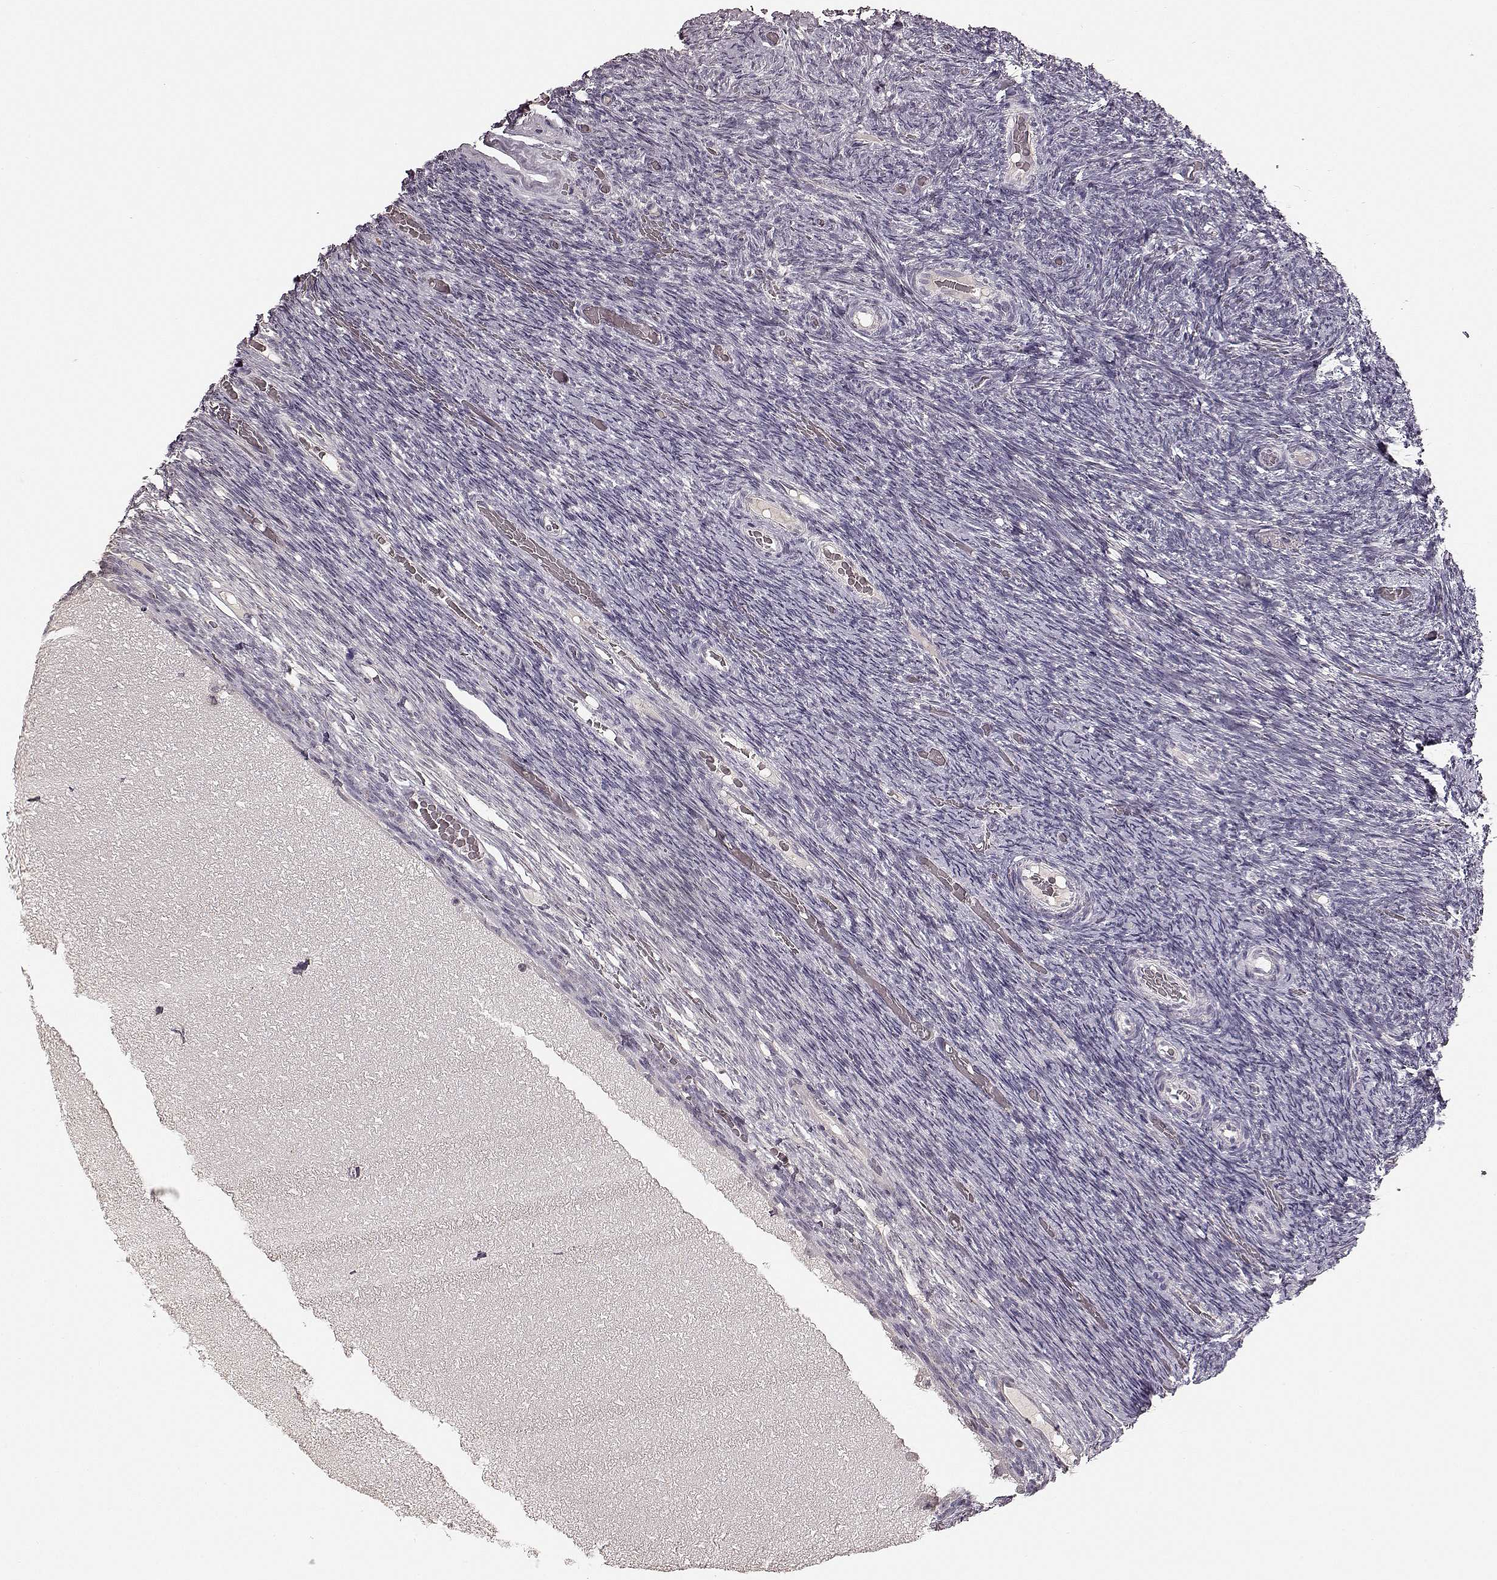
{"staining": {"intensity": "negative", "quantity": "none", "location": "none"}, "tissue": "ovary", "cell_type": "Follicle cells", "image_type": "normal", "snomed": [{"axis": "morphology", "description": "Normal tissue, NOS"}, {"axis": "topography", "description": "Ovary"}], "caption": "Protein analysis of benign ovary exhibits no significant staining in follicle cells.", "gene": "MIA", "patient": {"sex": "female", "age": 34}}